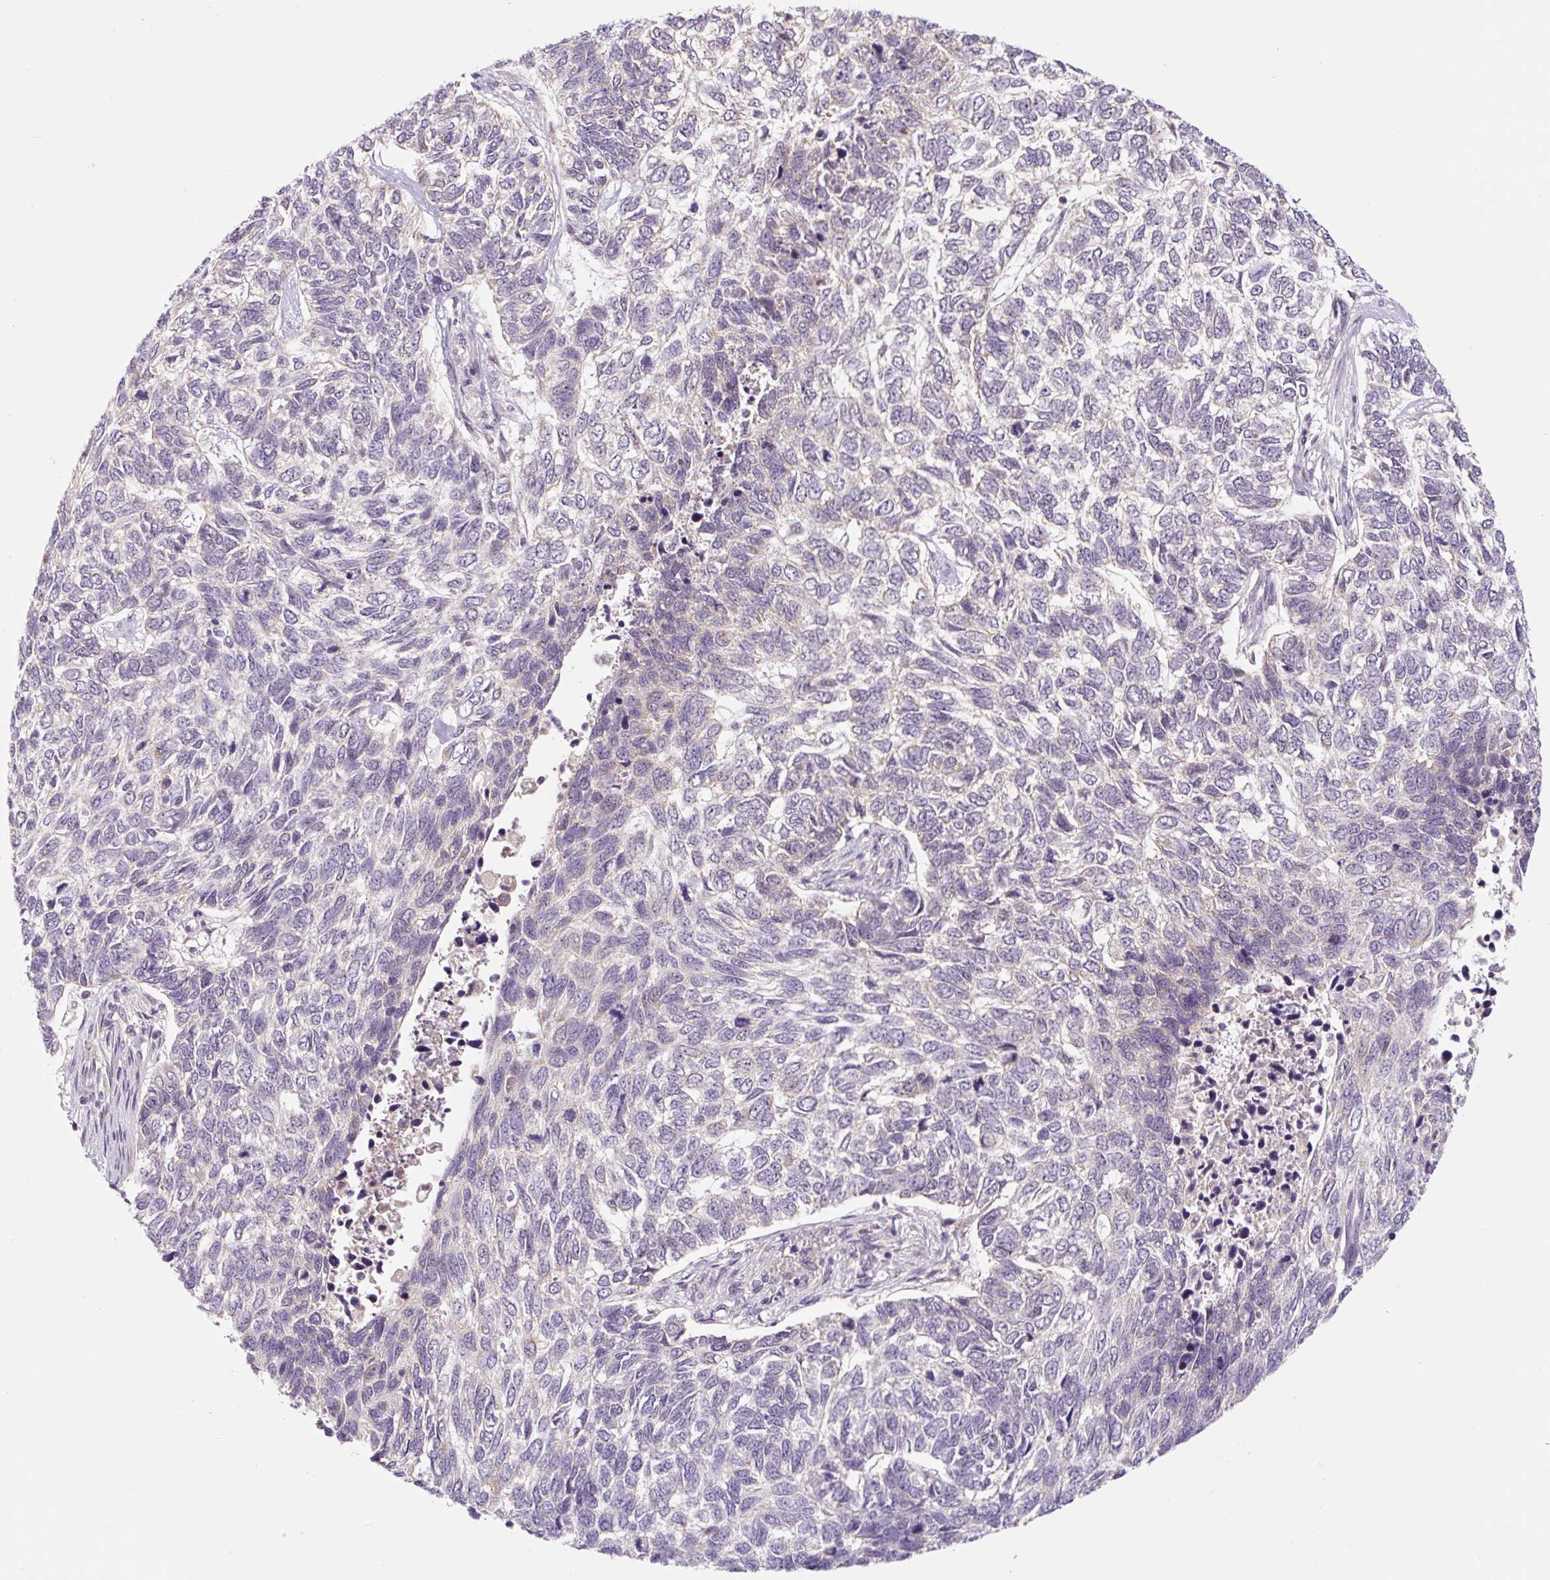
{"staining": {"intensity": "negative", "quantity": "none", "location": "none"}, "tissue": "skin cancer", "cell_type": "Tumor cells", "image_type": "cancer", "snomed": [{"axis": "morphology", "description": "Basal cell carcinoma"}, {"axis": "topography", "description": "Skin"}], "caption": "Photomicrograph shows no protein staining in tumor cells of skin cancer tissue.", "gene": "PRKAA2", "patient": {"sex": "female", "age": 65}}